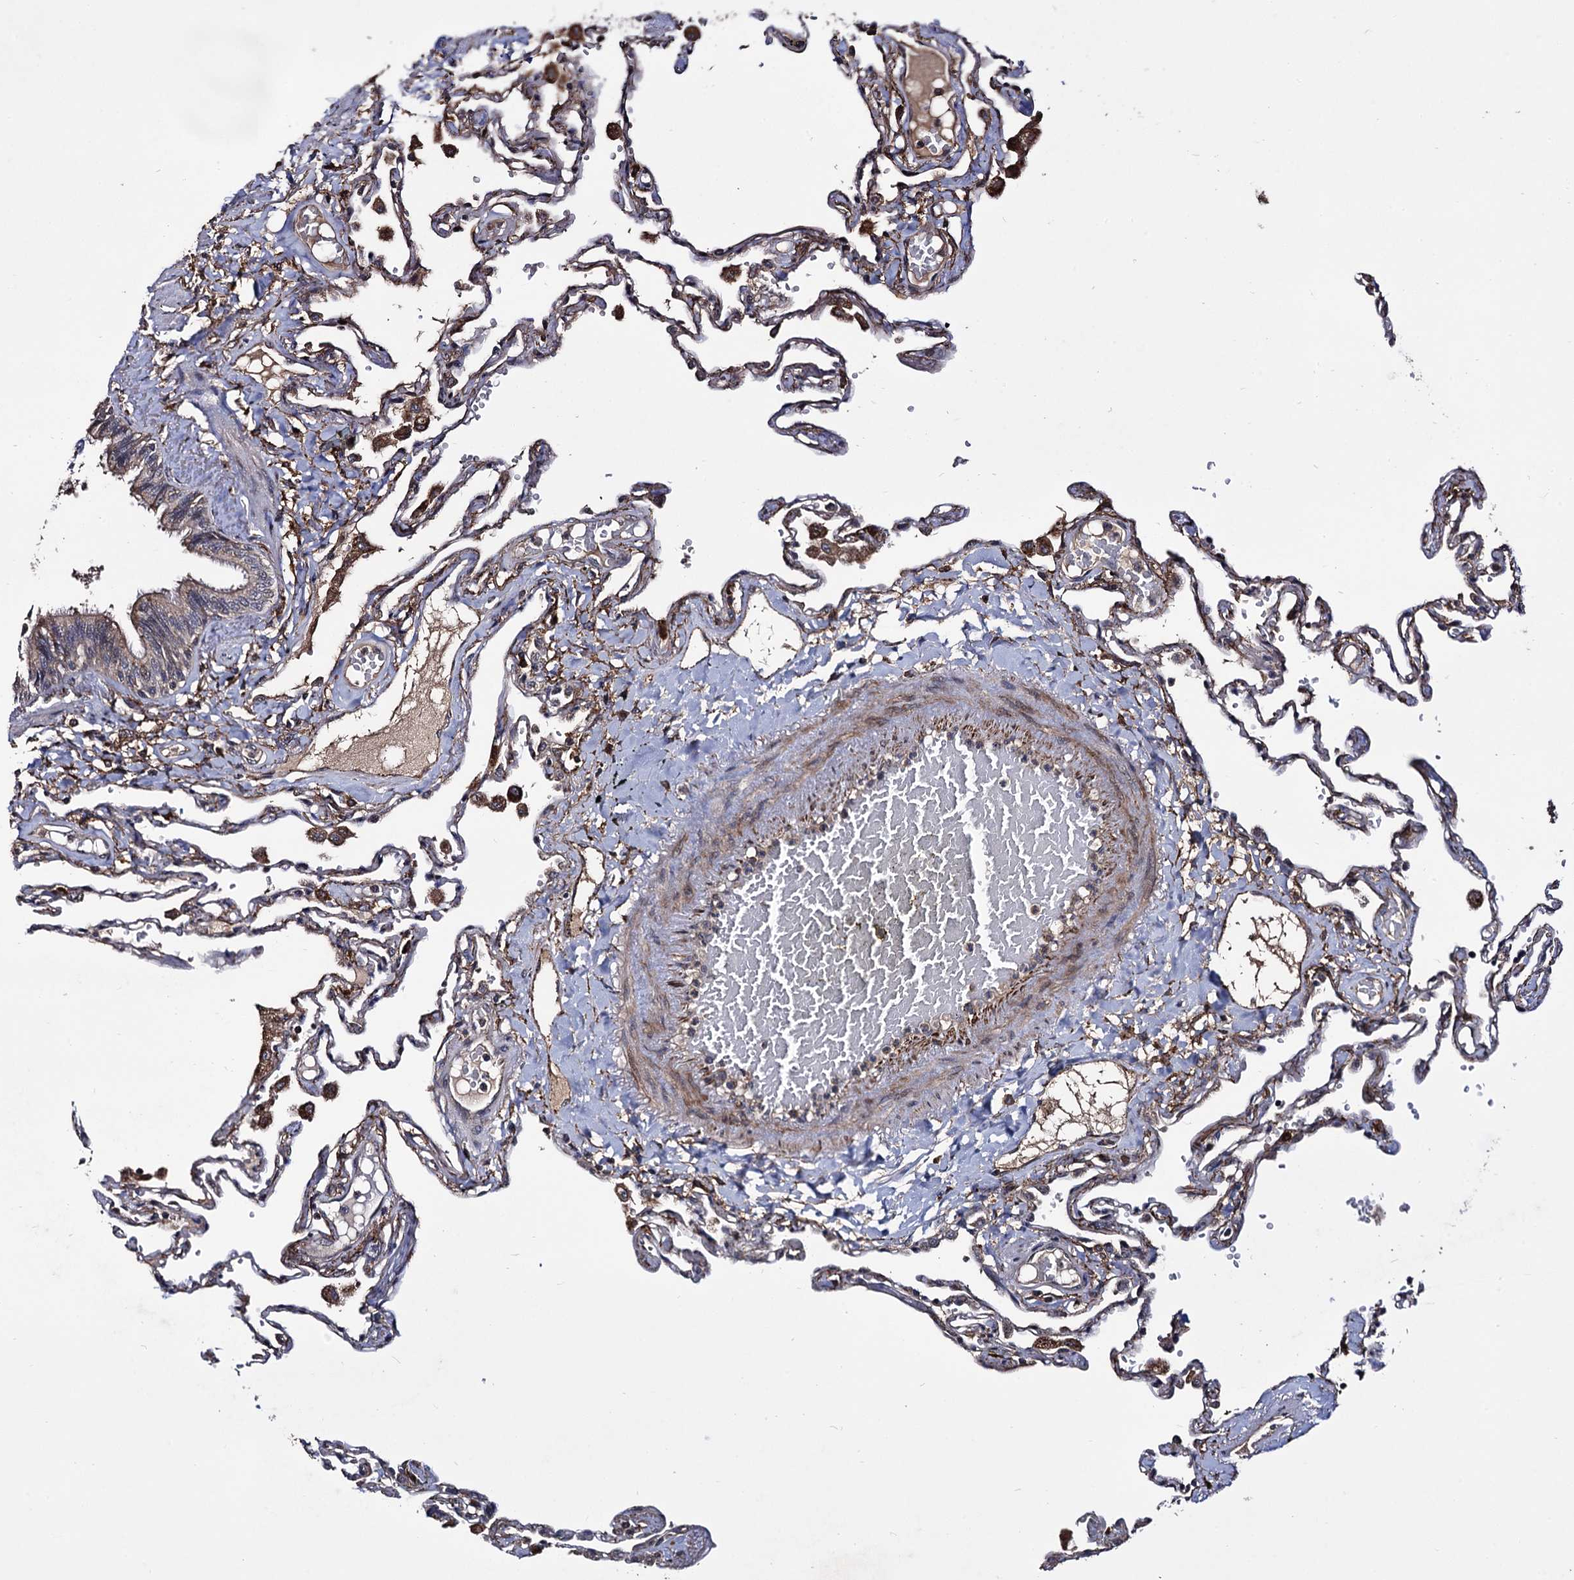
{"staining": {"intensity": "weak", "quantity": ">75%", "location": "cytoplasmic/membranous"}, "tissue": "lung", "cell_type": "Alveolar cells", "image_type": "normal", "snomed": [{"axis": "morphology", "description": "Normal tissue, NOS"}, {"axis": "topography", "description": "Lung"}], "caption": "Immunohistochemical staining of normal human lung displays weak cytoplasmic/membranous protein expression in approximately >75% of alveolar cells. The staining was performed using DAB (3,3'-diaminobenzidine), with brown indicating positive protein expression. Nuclei are stained blue with hematoxylin.", "gene": "MICAL2", "patient": {"sex": "female", "age": 67}}